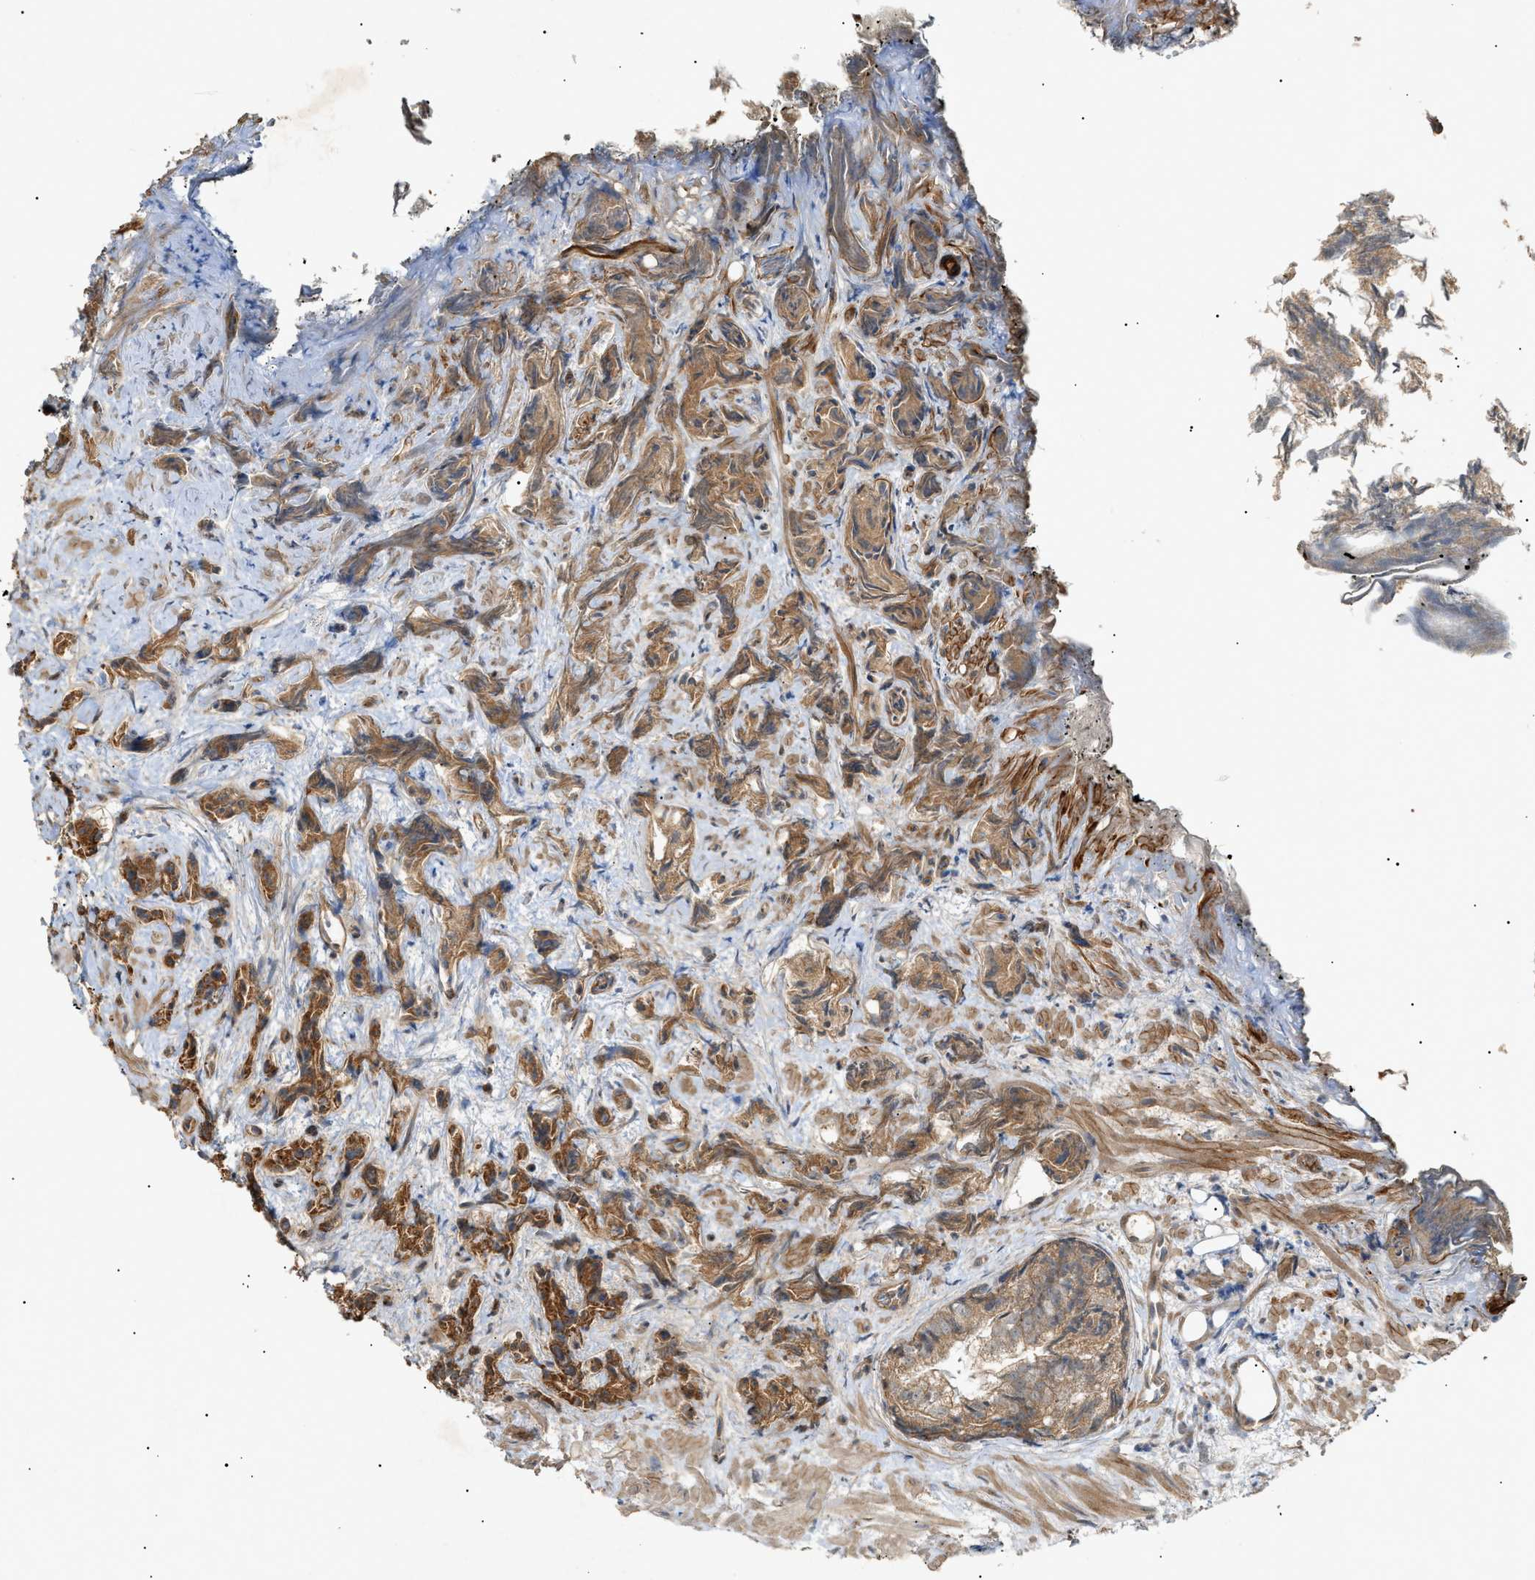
{"staining": {"intensity": "moderate", "quantity": ">75%", "location": "cytoplasmic/membranous"}, "tissue": "prostate cancer", "cell_type": "Tumor cells", "image_type": "cancer", "snomed": [{"axis": "morphology", "description": "Adenocarcinoma, Low grade"}, {"axis": "topography", "description": "Prostate"}], "caption": "Human prostate cancer stained with a protein marker demonstrates moderate staining in tumor cells.", "gene": "MTCH1", "patient": {"sex": "male", "age": 89}}